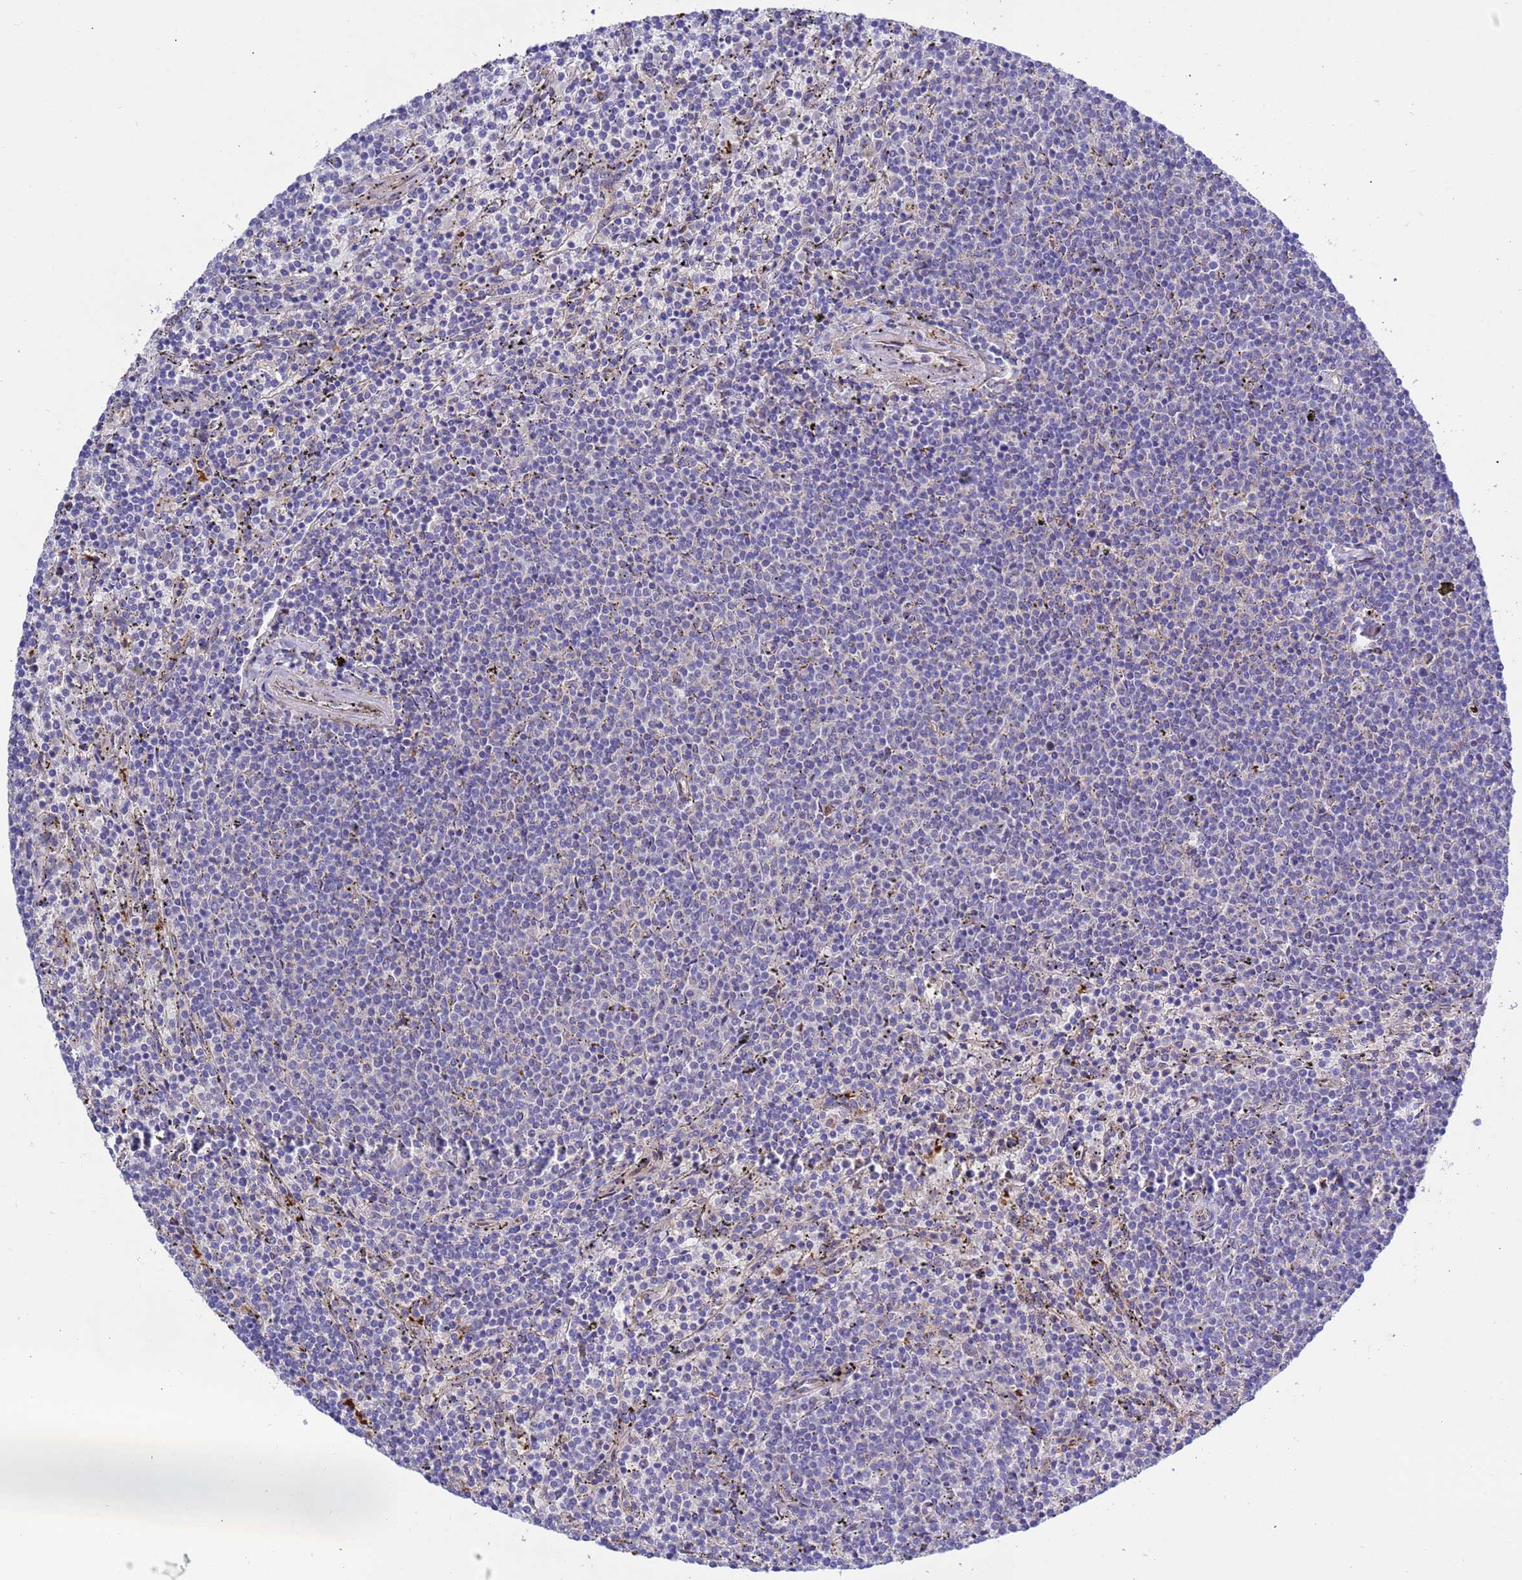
{"staining": {"intensity": "negative", "quantity": "none", "location": "none"}, "tissue": "lymphoma", "cell_type": "Tumor cells", "image_type": "cancer", "snomed": [{"axis": "morphology", "description": "Malignant lymphoma, non-Hodgkin's type, Low grade"}, {"axis": "topography", "description": "Spleen"}], "caption": "This micrograph is of malignant lymphoma, non-Hodgkin's type (low-grade) stained with immunohistochemistry (IHC) to label a protein in brown with the nuclei are counter-stained blue. There is no staining in tumor cells.", "gene": "FOXRED1", "patient": {"sex": "female", "age": 50}}